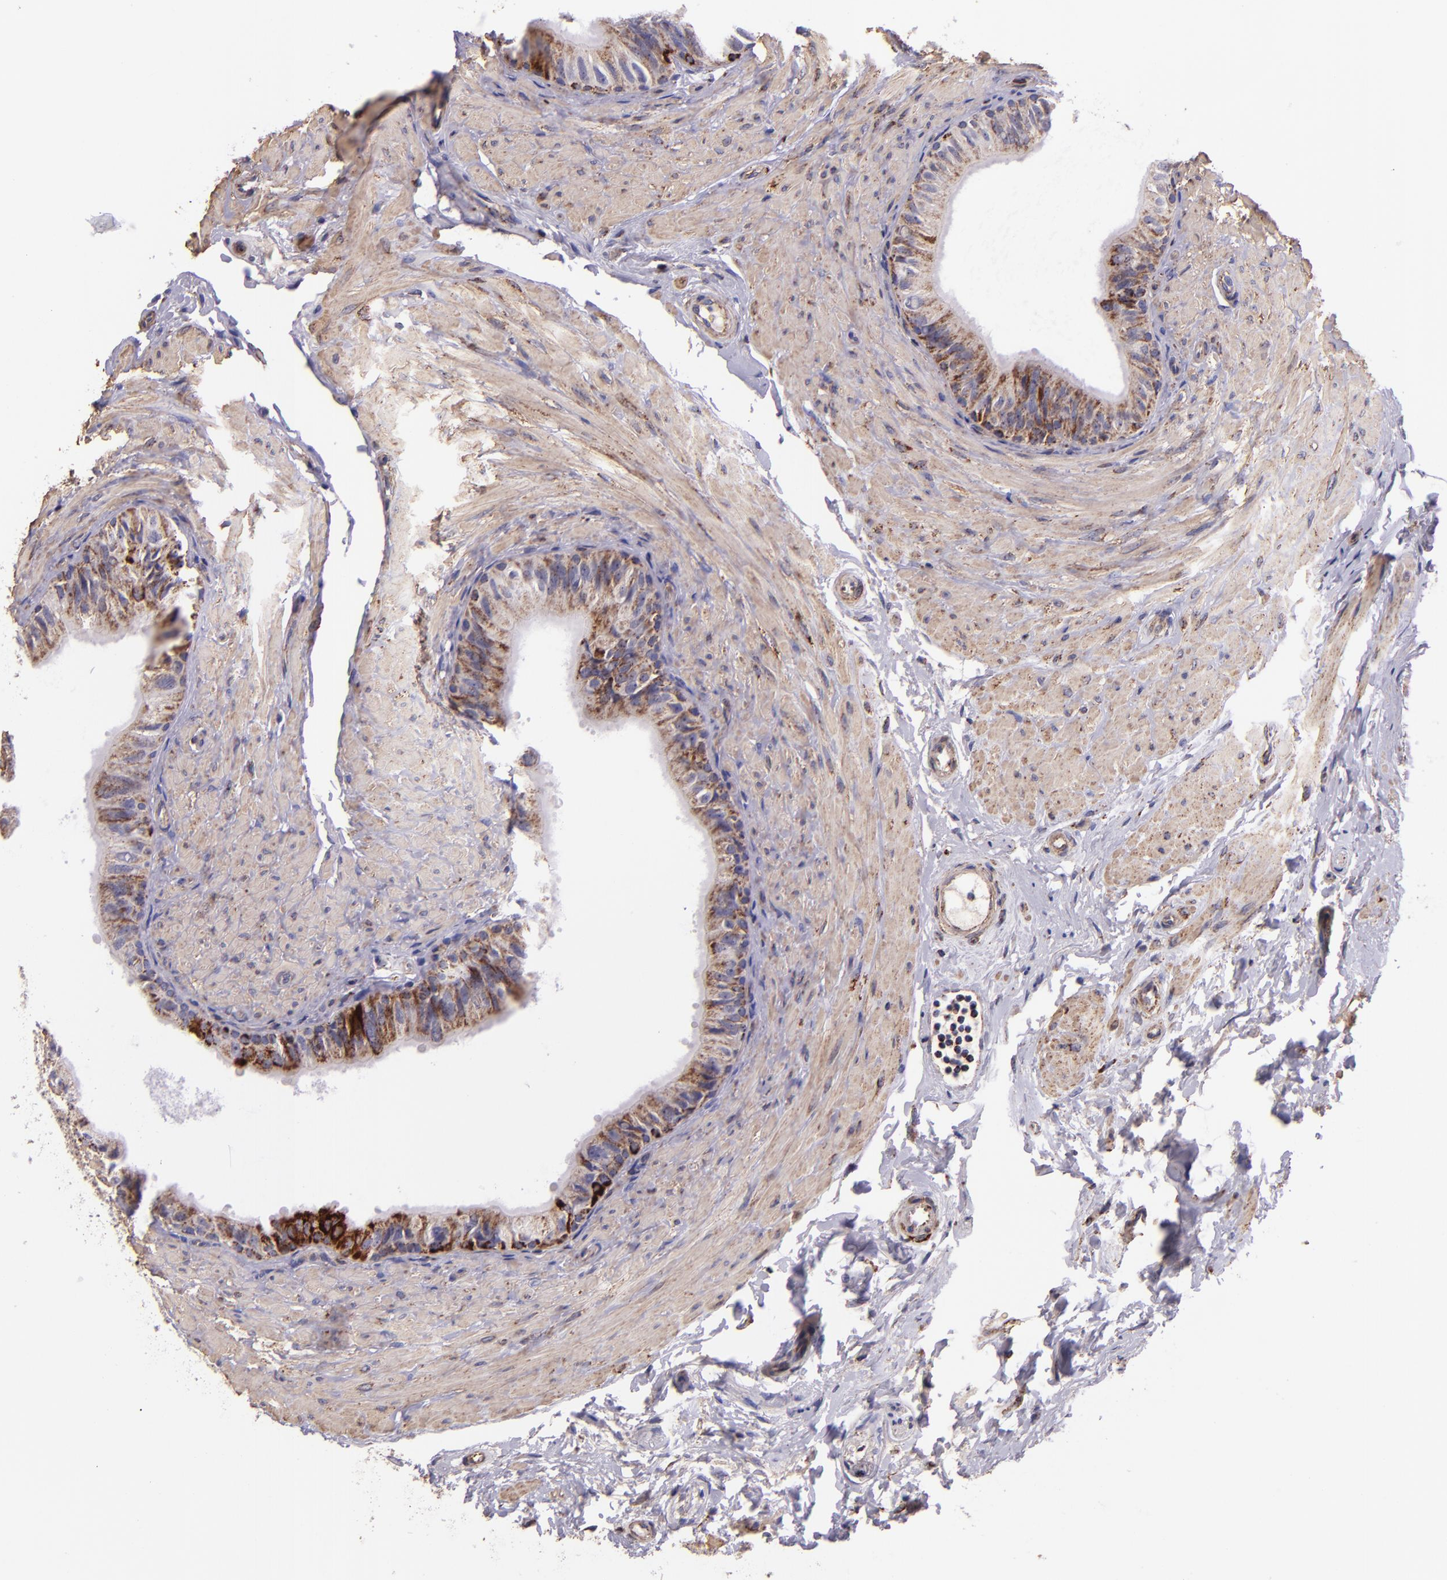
{"staining": {"intensity": "strong", "quantity": ">75%", "location": "cytoplasmic/membranous"}, "tissue": "epididymis", "cell_type": "Glandular cells", "image_type": "normal", "snomed": [{"axis": "morphology", "description": "Normal tissue, NOS"}, {"axis": "topography", "description": "Epididymis"}], "caption": "The micrograph shows immunohistochemical staining of unremarkable epididymis. There is strong cytoplasmic/membranous positivity is appreciated in about >75% of glandular cells.", "gene": "IDH3G", "patient": {"sex": "male", "age": 68}}